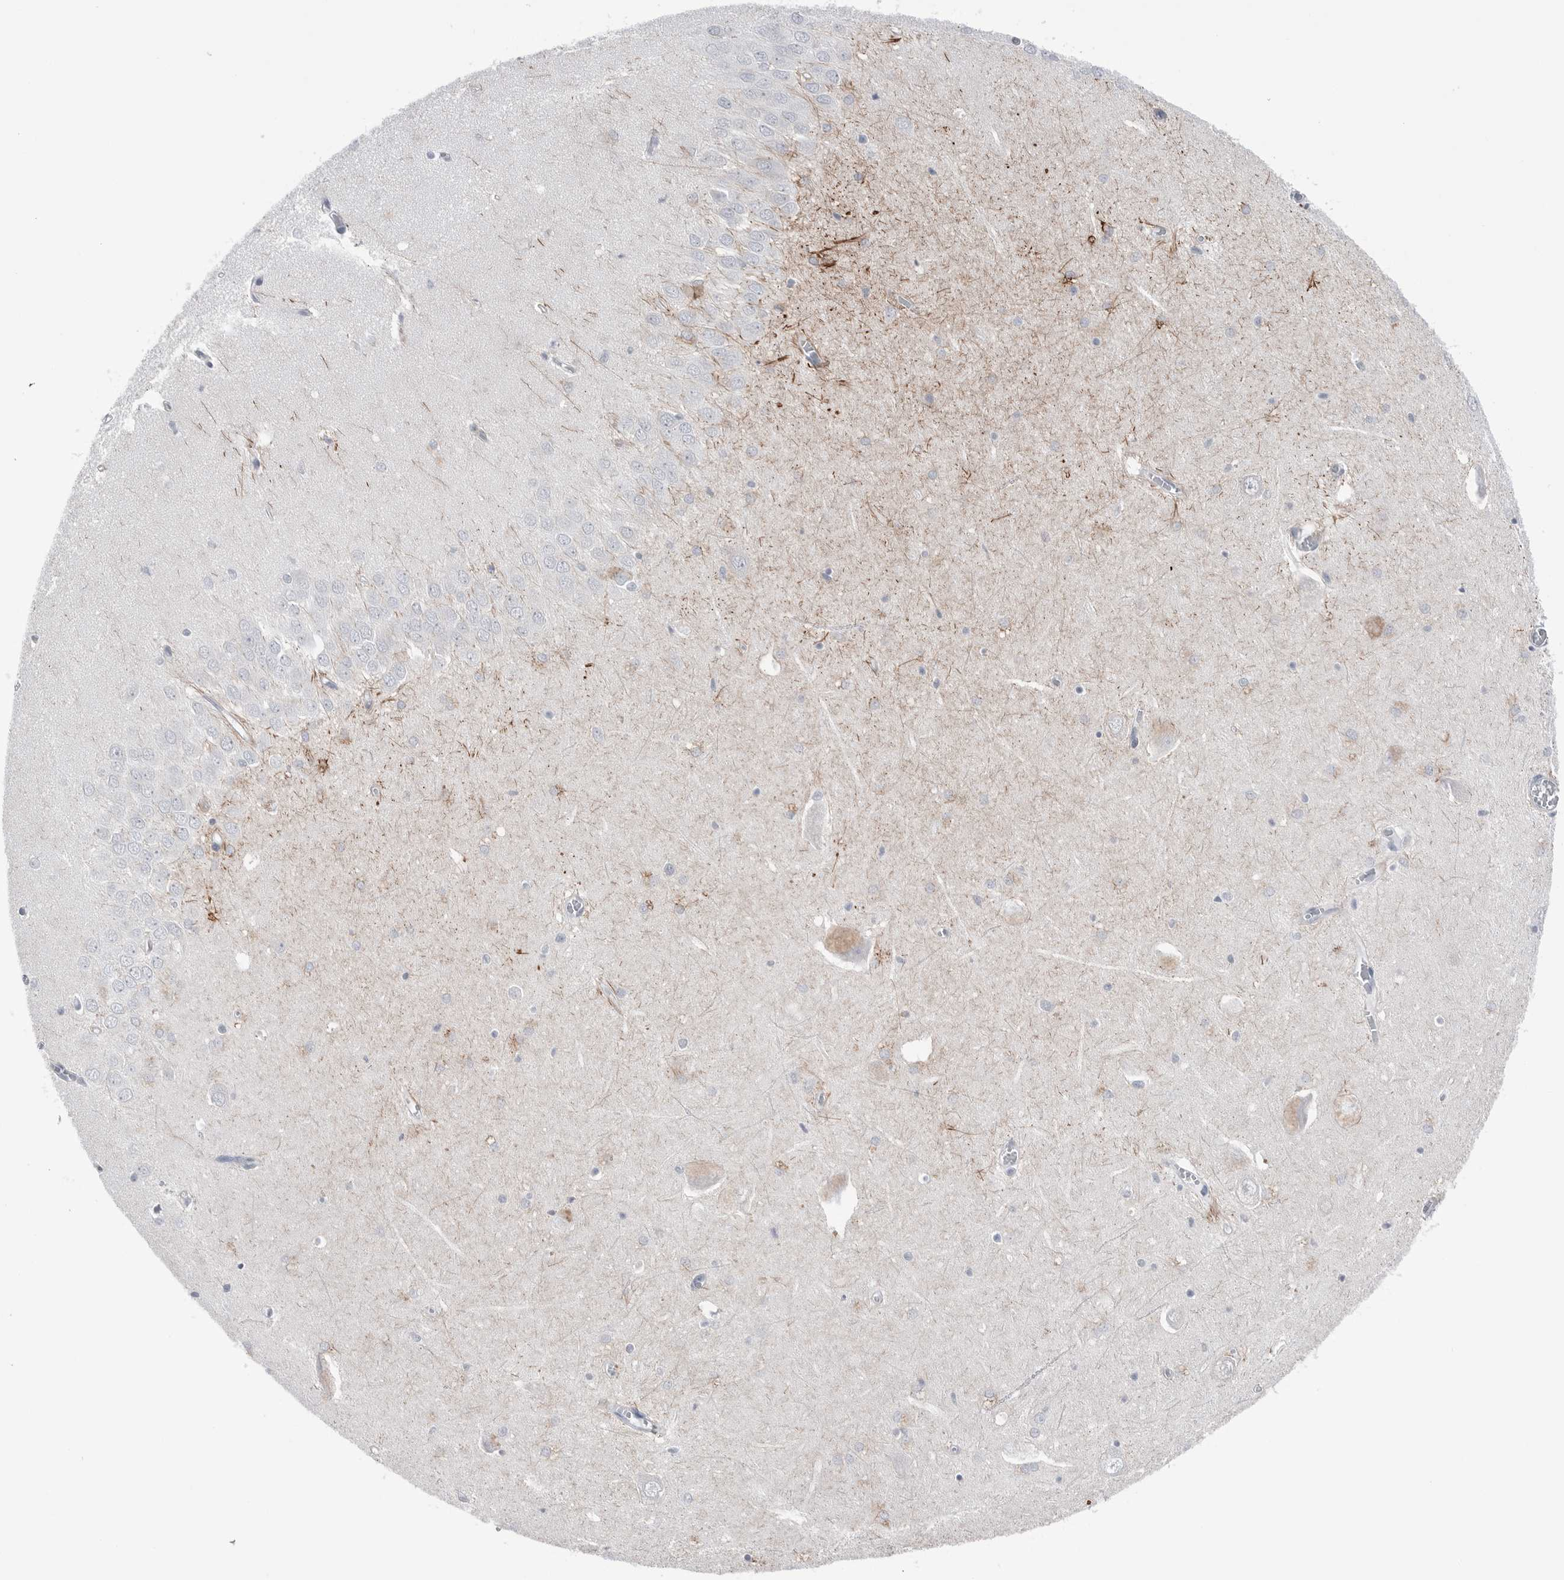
{"staining": {"intensity": "negative", "quantity": "none", "location": "none"}, "tissue": "hippocampus", "cell_type": "Glial cells", "image_type": "normal", "snomed": [{"axis": "morphology", "description": "Normal tissue, NOS"}, {"axis": "topography", "description": "Hippocampus"}], "caption": "DAB immunohistochemical staining of unremarkable hippocampus reveals no significant expression in glial cells.", "gene": "ABHD12", "patient": {"sex": "male", "age": 70}}